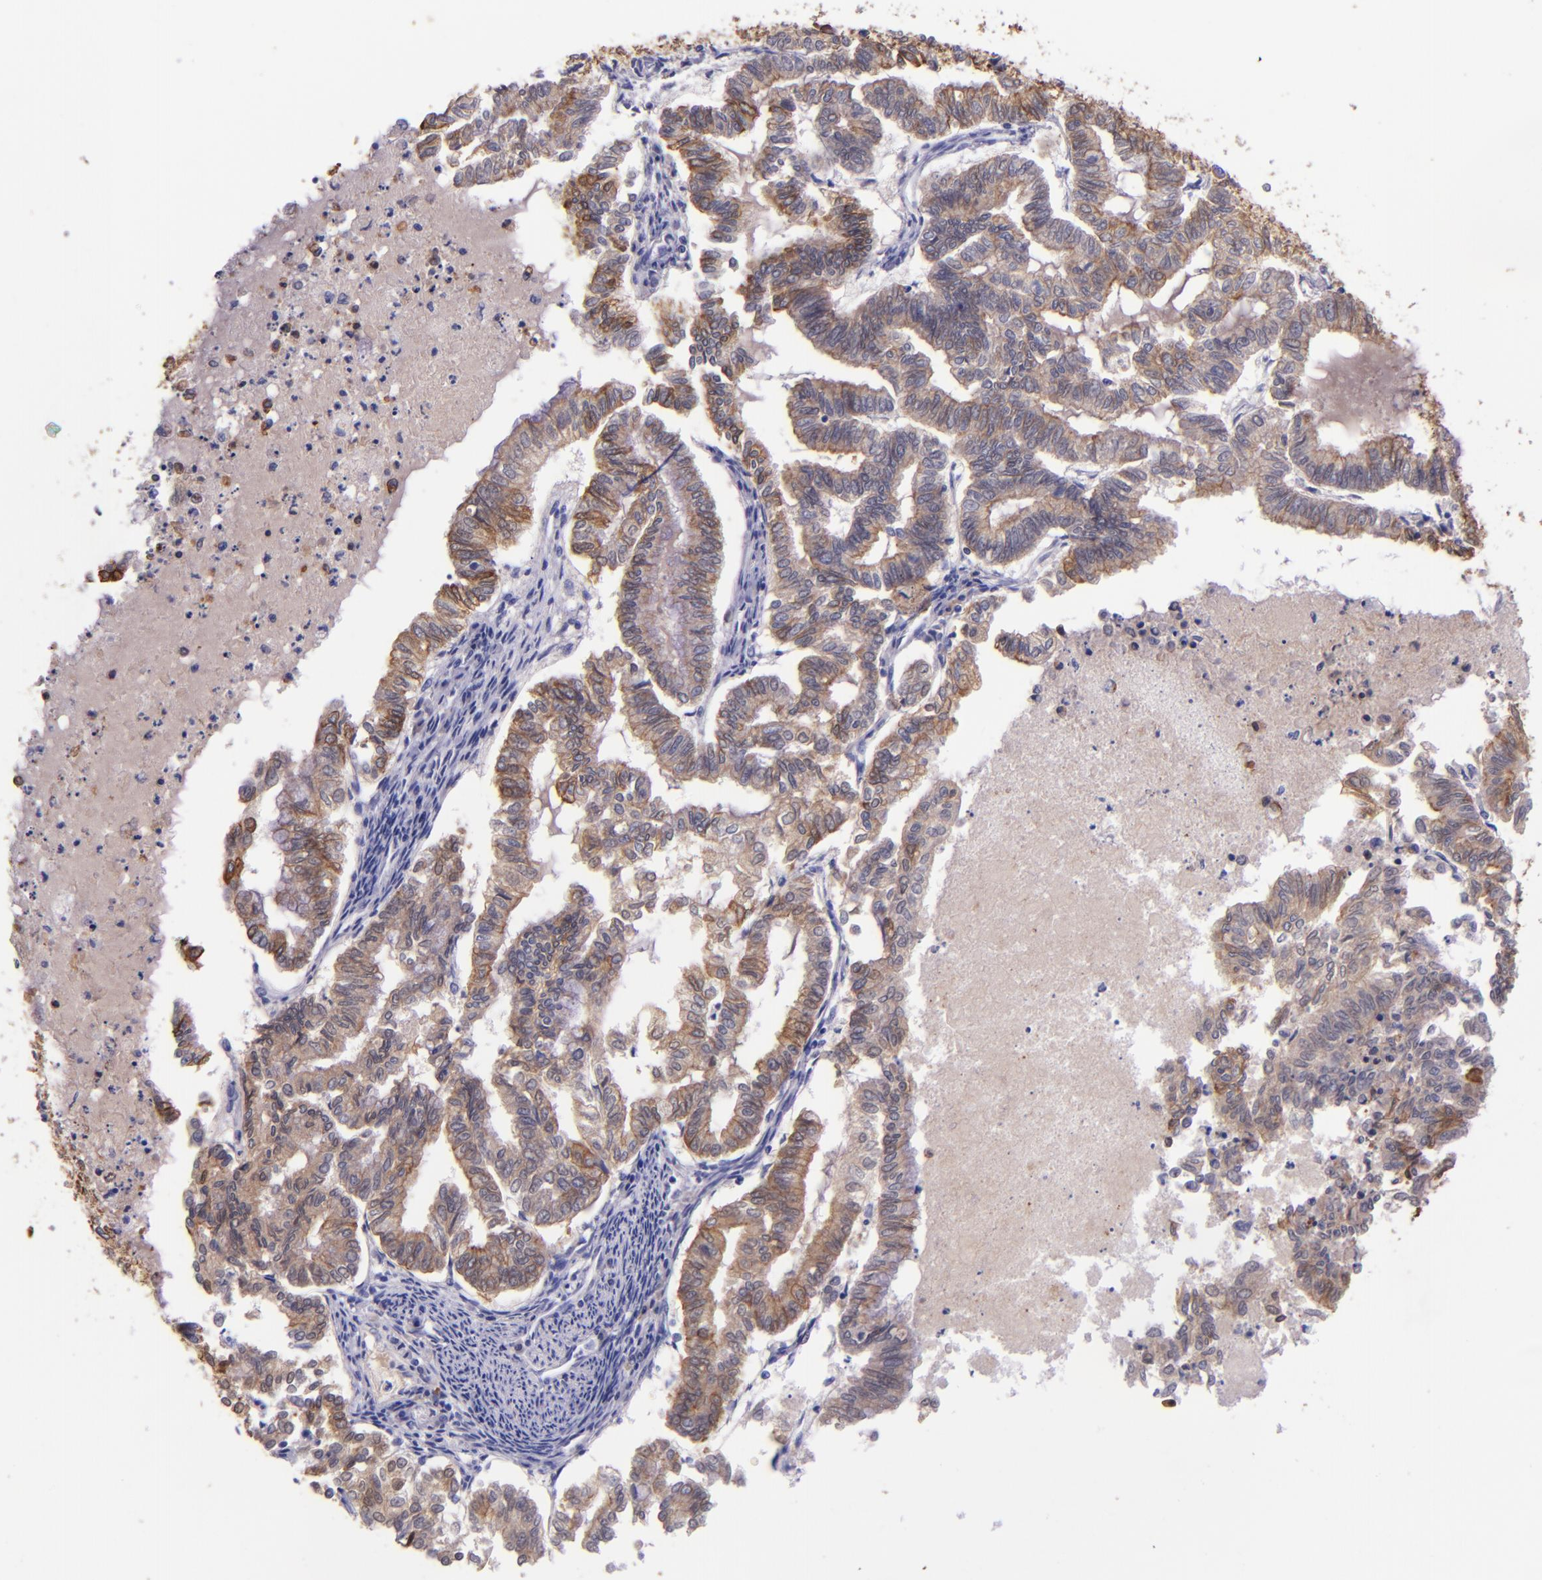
{"staining": {"intensity": "moderate", "quantity": ">75%", "location": "cytoplasmic/membranous"}, "tissue": "endometrial cancer", "cell_type": "Tumor cells", "image_type": "cancer", "snomed": [{"axis": "morphology", "description": "Adenocarcinoma, NOS"}, {"axis": "topography", "description": "Endometrium"}], "caption": "Moderate cytoplasmic/membranous expression for a protein is present in approximately >75% of tumor cells of endometrial adenocarcinoma using immunohistochemistry.", "gene": "KRT4", "patient": {"sex": "female", "age": 79}}